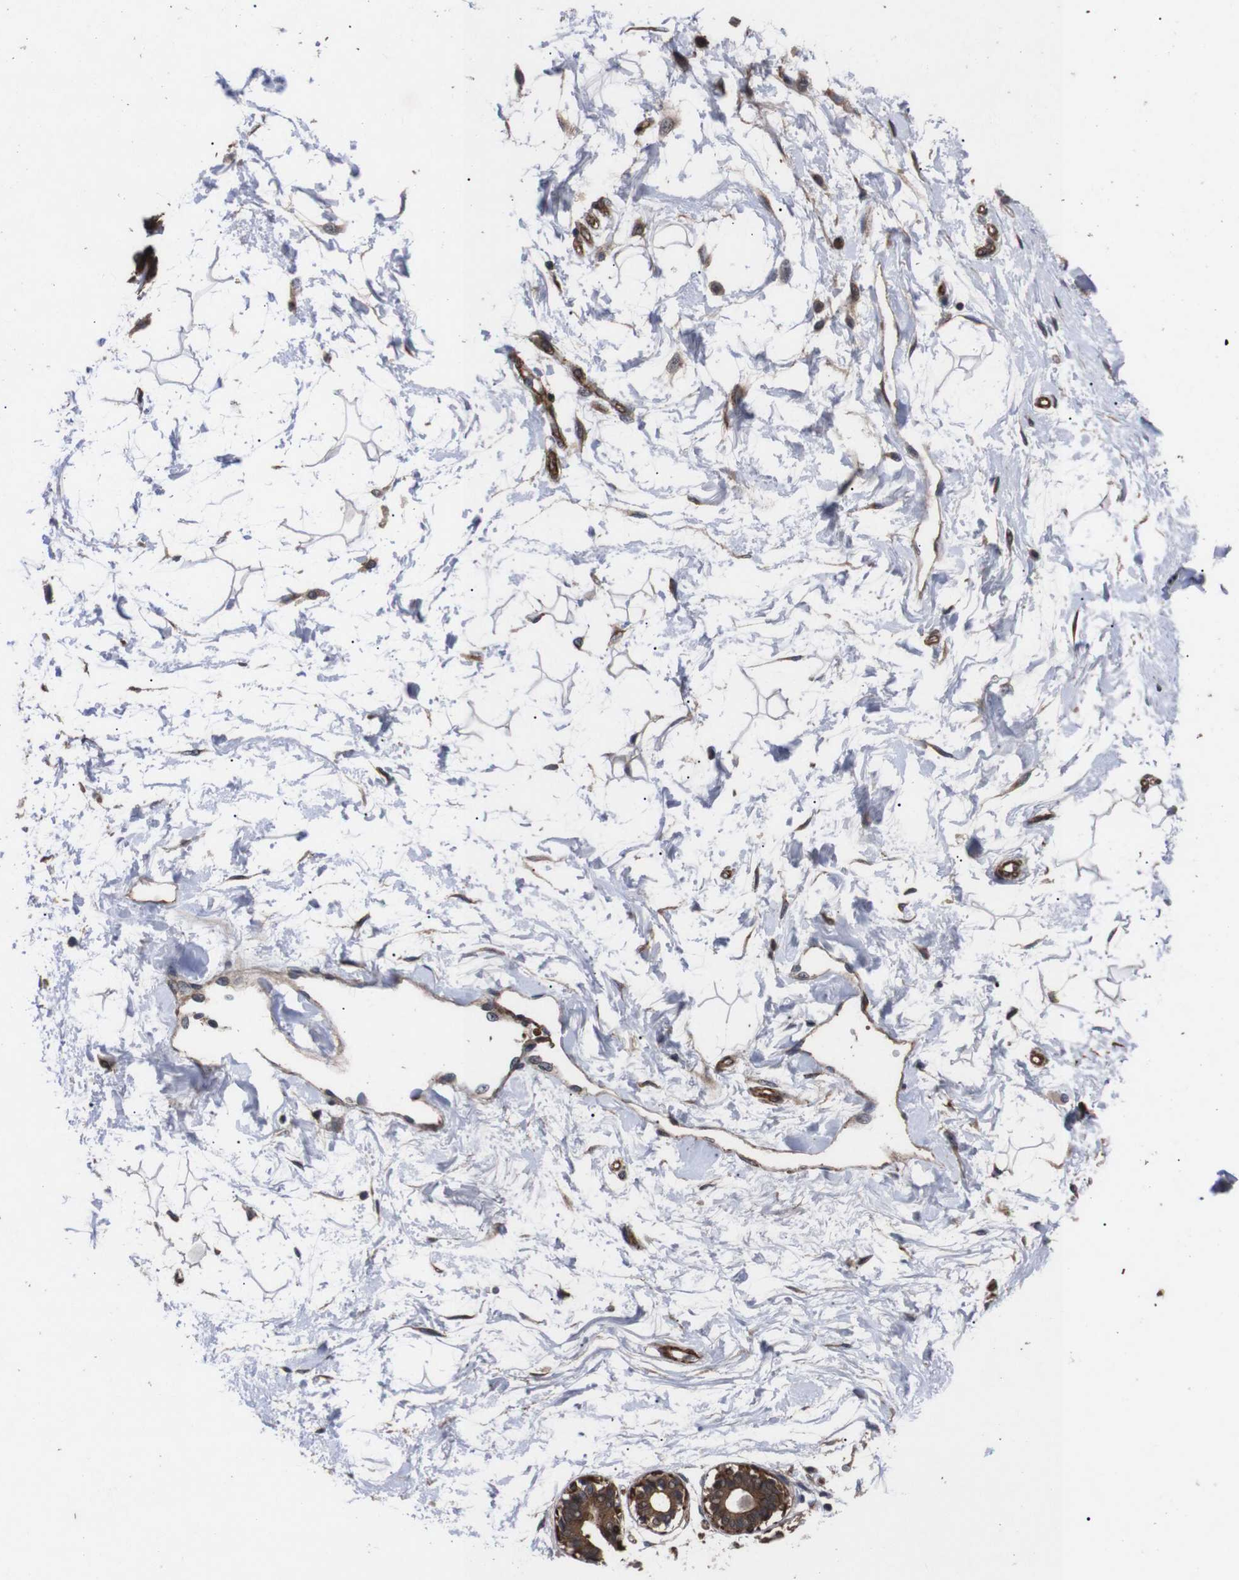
{"staining": {"intensity": "moderate", "quantity": ">75%", "location": "cytoplasmic/membranous"}, "tissue": "breast", "cell_type": "Adipocytes", "image_type": "normal", "snomed": [{"axis": "morphology", "description": "Normal tissue, NOS"}, {"axis": "topography", "description": "Breast"}], "caption": "Brown immunohistochemical staining in unremarkable human breast exhibits moderate cytoplasmic/membranous positivity in about >75% of adipocytes.", "gene": "PAWR", "patient": {"sex": "female", "age": 45}}